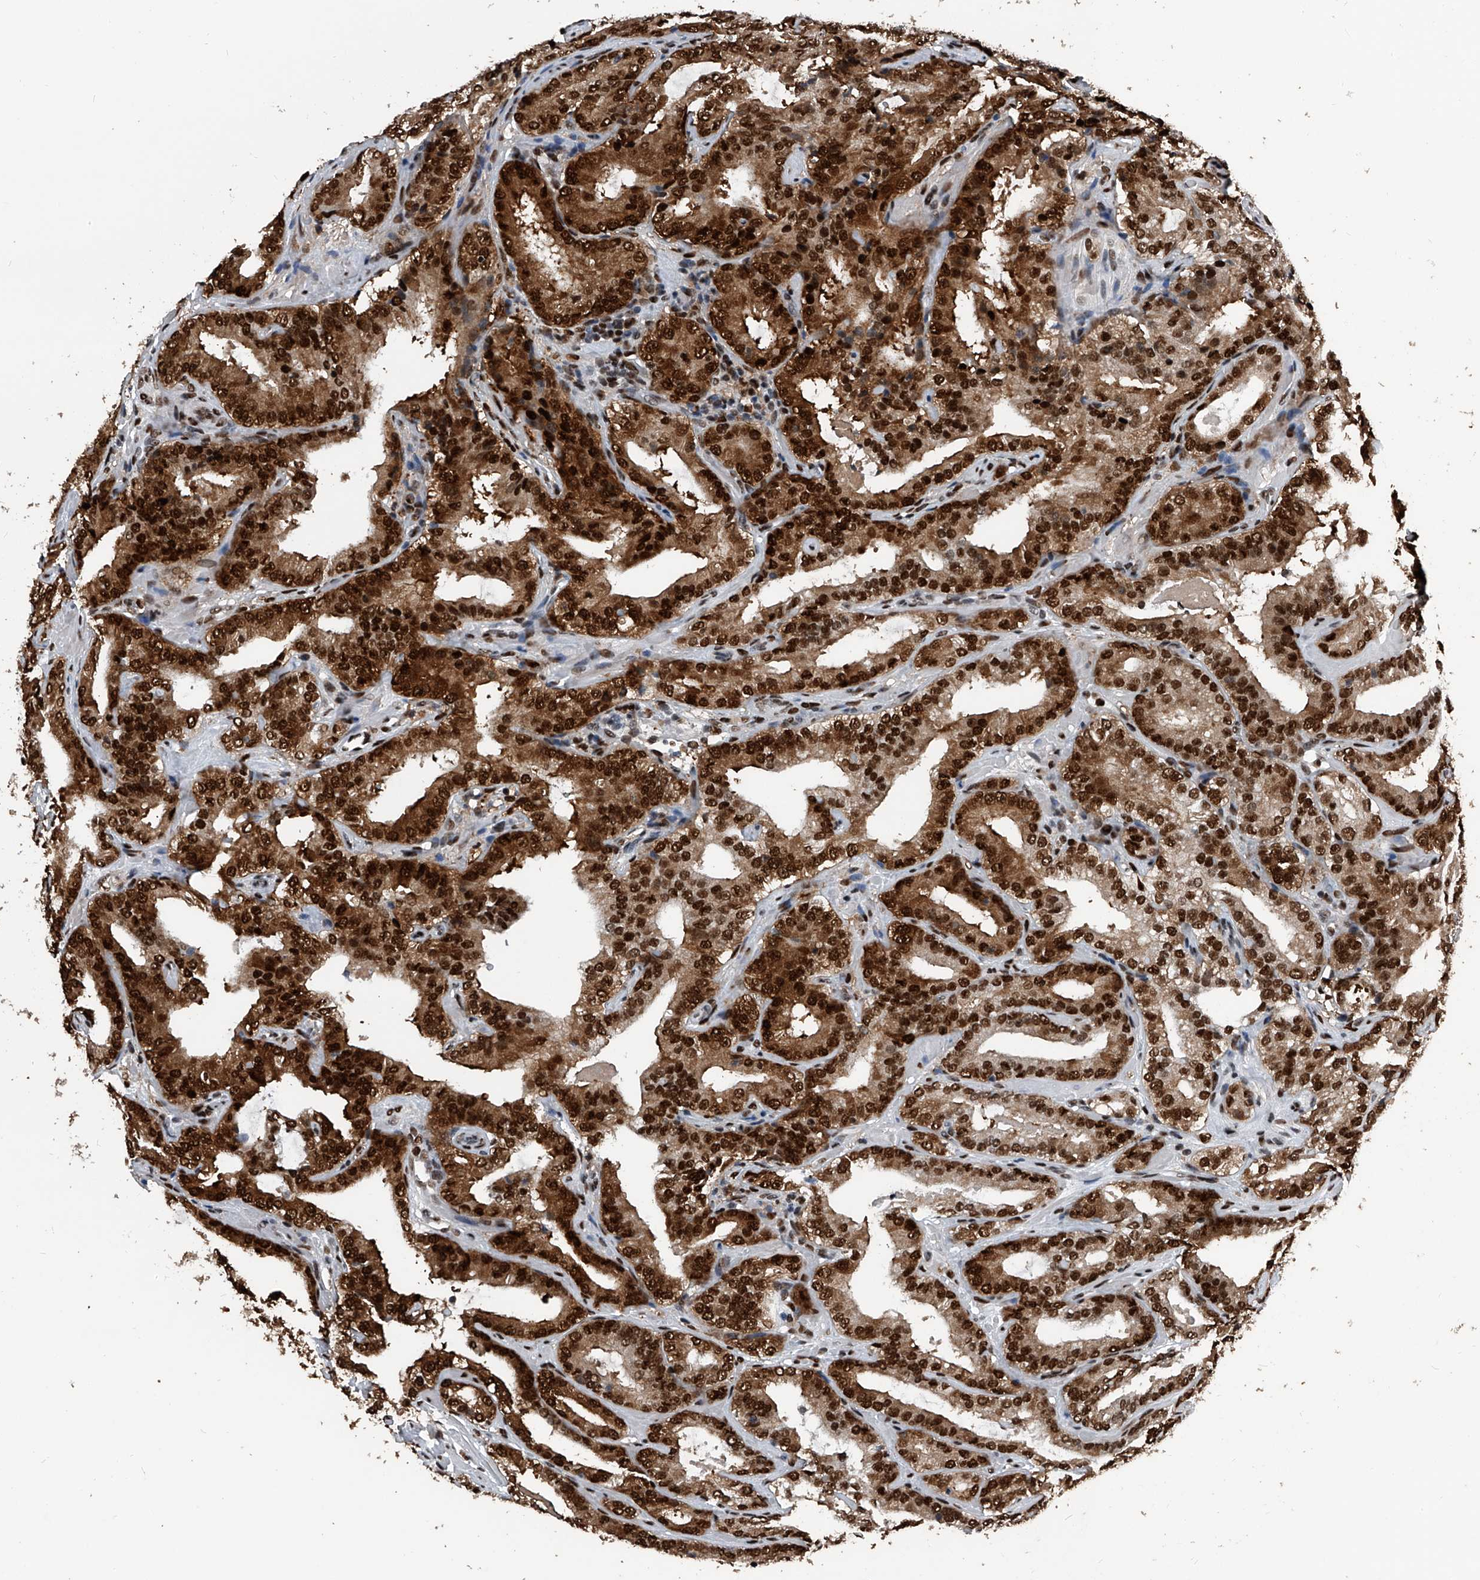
{"staining": {"intensity": "strong", "quantity": ">75%", "location": "cytoplasmic/membranous,nuclear"}, "tissue": "prostate cancer", "cell_type": "Tumor cells", "image_type": "cancer", "snomed": [{"axis": "morphology", "description": "Adenocarcinoma, High grade"}, {"axis": "topography", "description": "Prostate"}], "caption": "Adenocarcinoma (high-grade) (prostate) tissue reveals strong cytoplasmic/membranous and nuclear expression in about >75% of tumor cells", "gene": "FKBP5", "patient": {"sex": "male", "age": 57}}